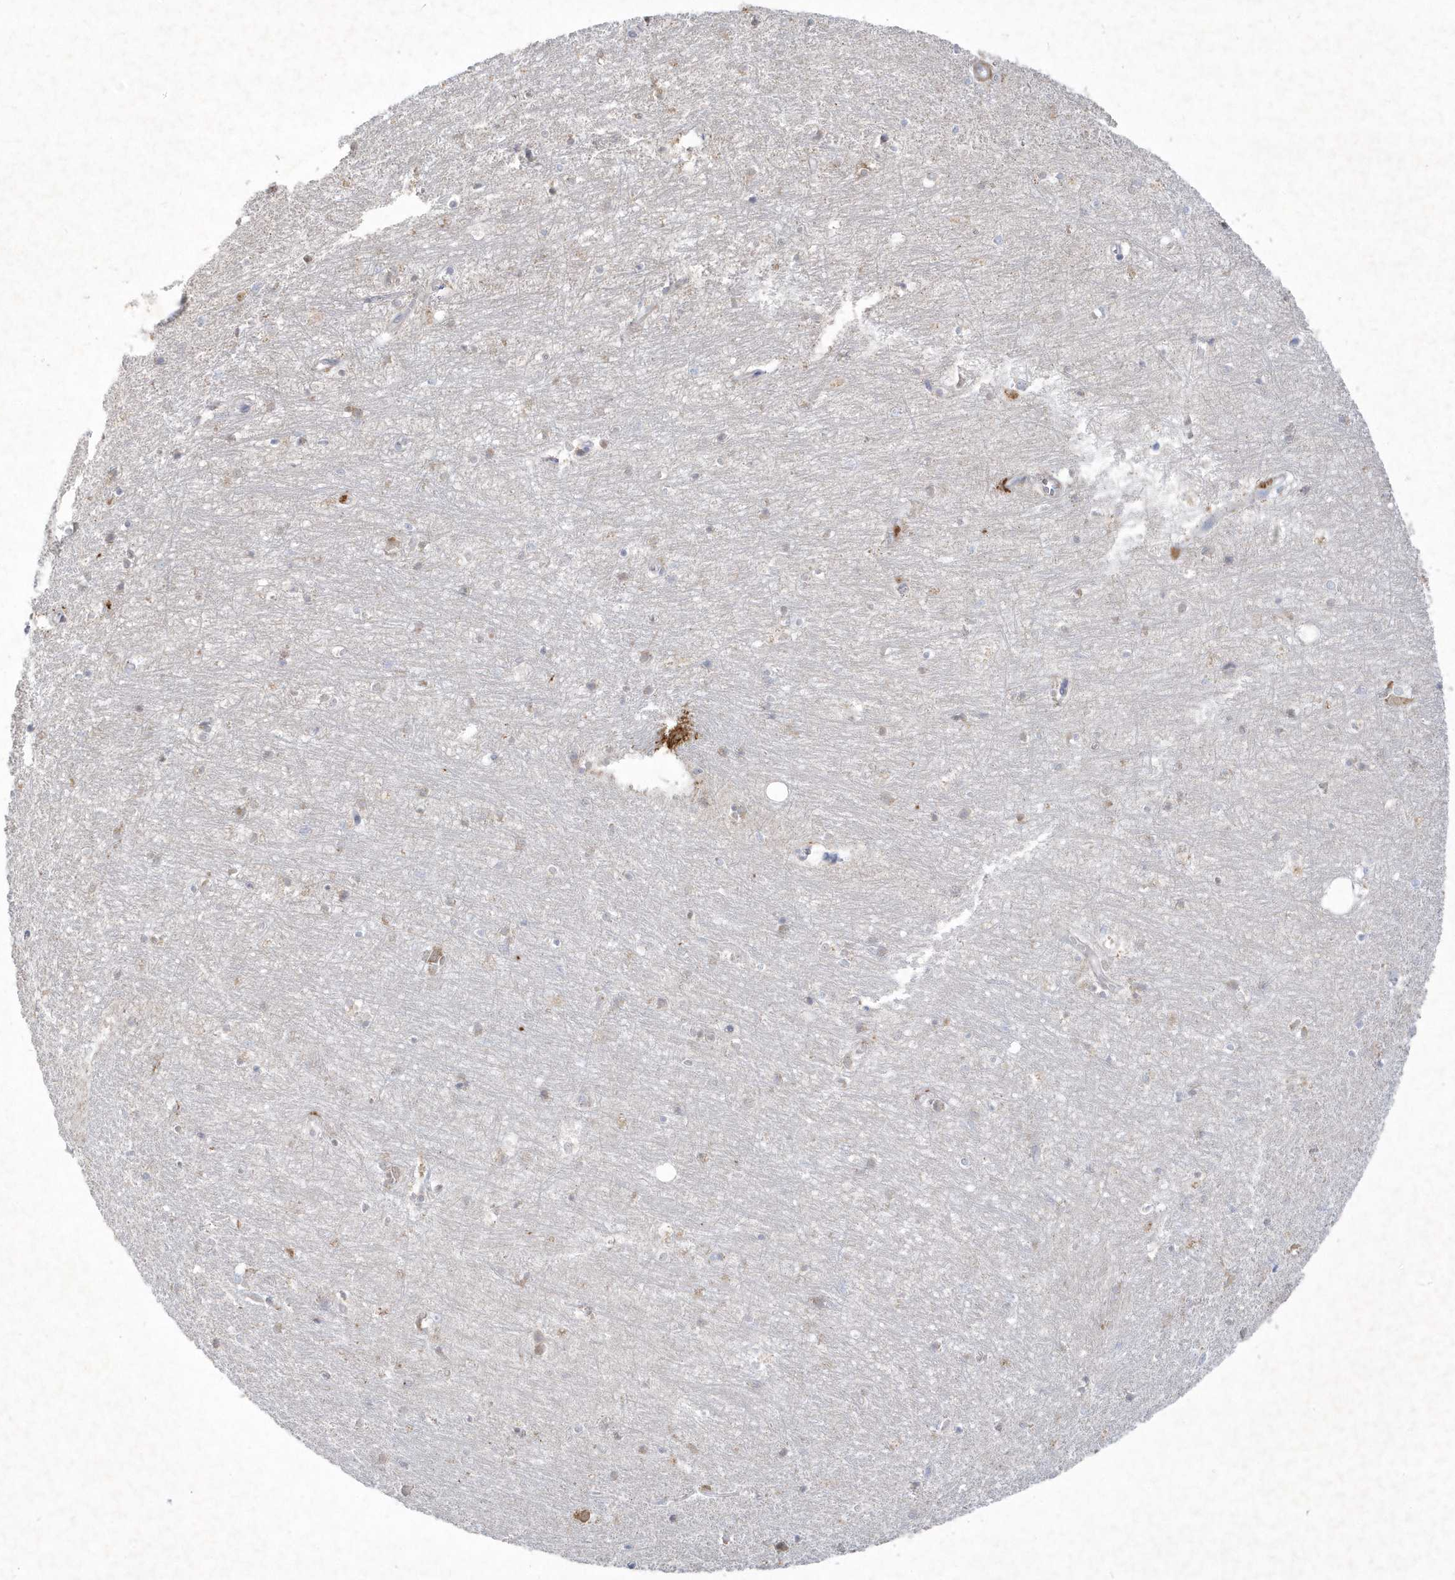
{"staining": {"intensity": "negative", "quantity": "none", "location": "none"}, "tissue": "hippocampus", "cell_type": "Glial cells", "image_type": "normal", "snomed": [{"axis": "morphology", "description": "Normal tissue, NOS"}, {"axis": "topography", "description": "Hippocampus"}], "caption": "This image is of unremarkable hippocampus stained with IHC to label a protein in brown with the nuclei are counter-stained blue. There is no expression in glial cells. (DAB (3,3'-diaminobenzidine) immunohistochemistry (IHC) visualized using brightfield microscopy, high magnification).", "gene": "LARS1", "patient": {"sex": "female", "age": 64}}